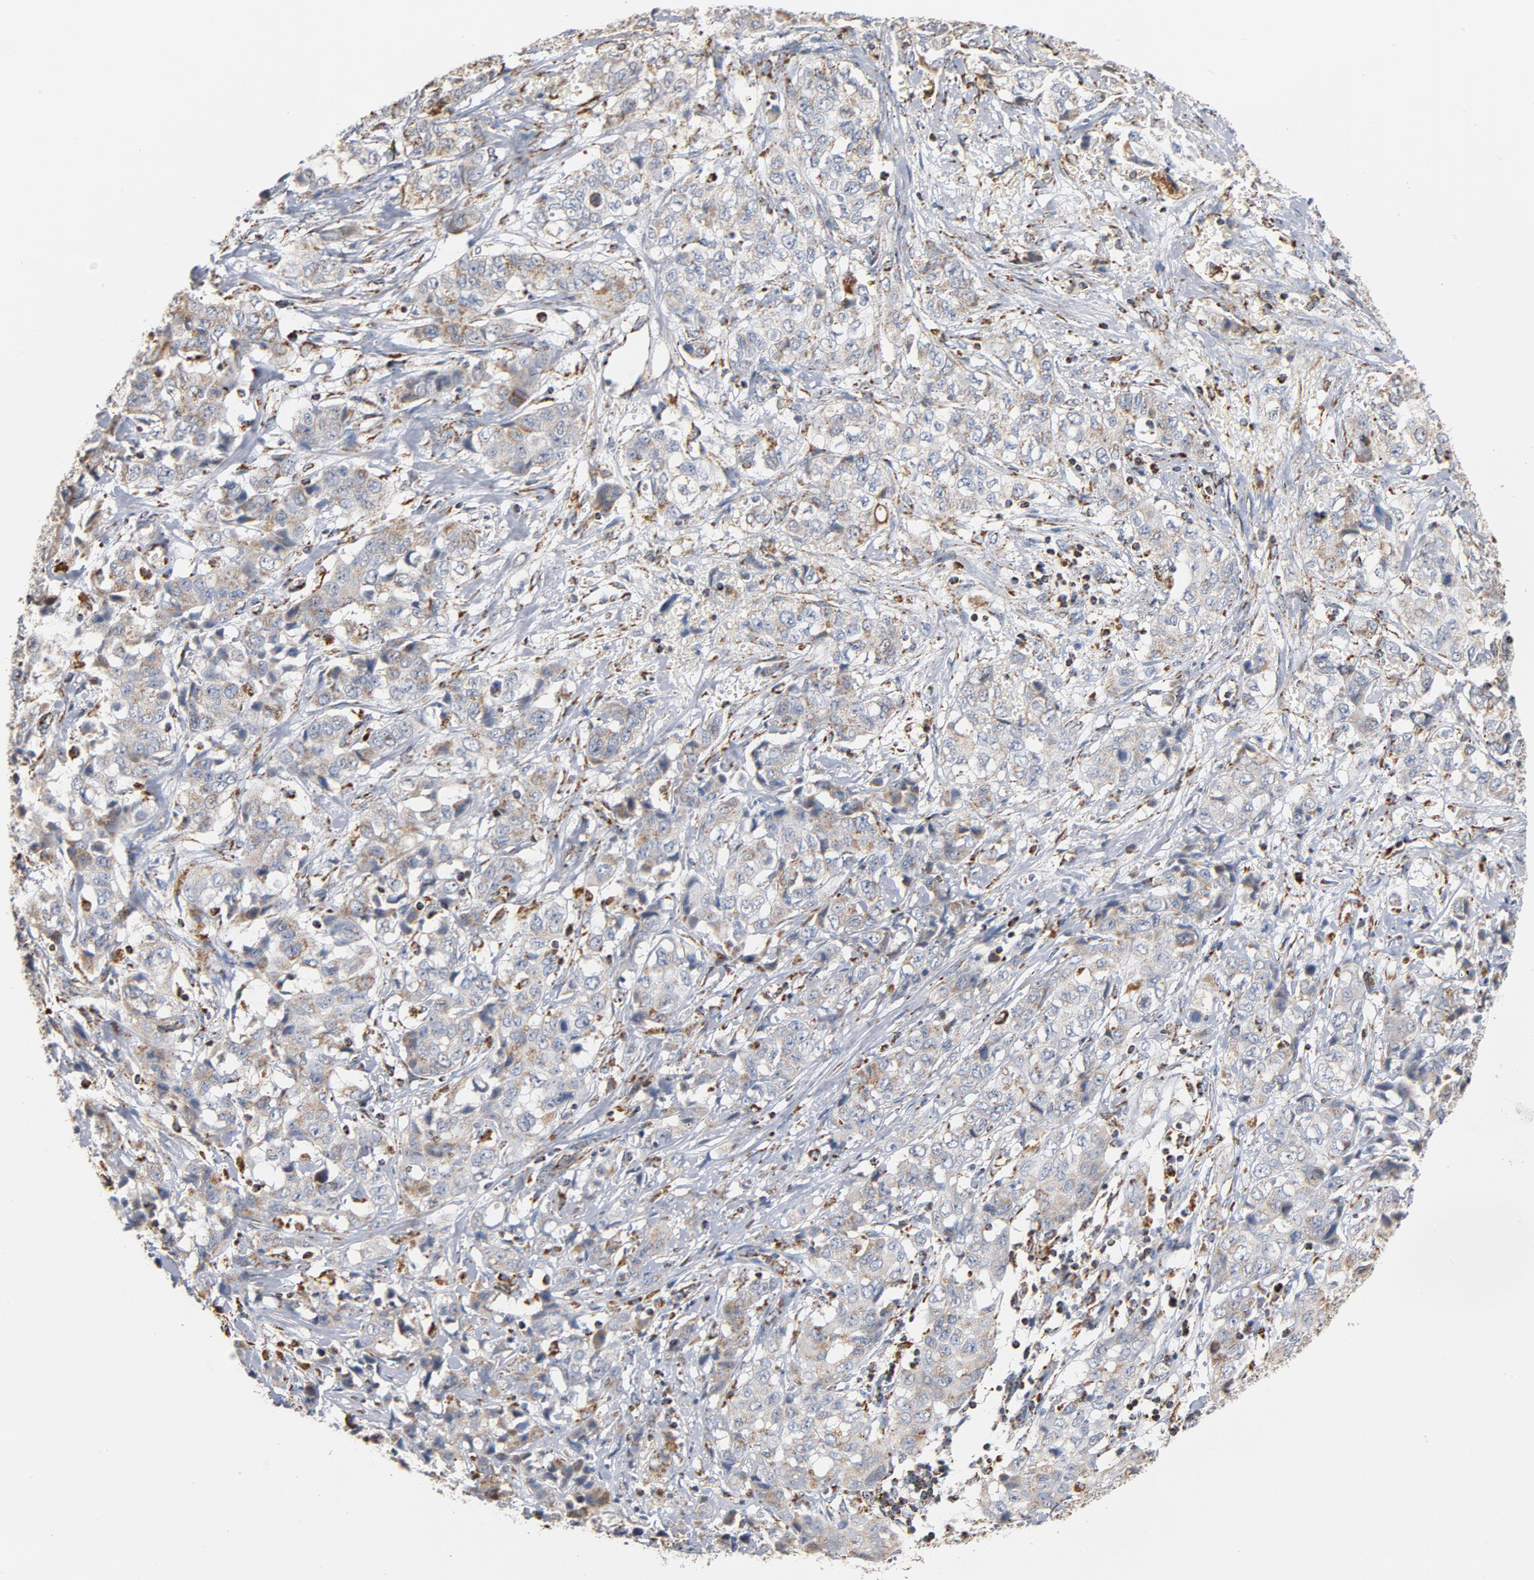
{"staining": {"intensity": "weak", "quantity": "25%-75%", "location": "cytoplasmic/membranous"}, "tissue": "stomach cancer", "cell_type": "Tumor cells", "image_type": "cancer", "snomed": [{"axis": "morphology", "description": "Adenocarcinoma, NOS"}, {"axis": "topography", "description": "Stomach"}], "caption": "A brown stain shows weak cytoplasmic/membranous positivity of a protein in stomach adenocarcinoma tumor cells.", "gene": "NDUFS4", "patient": {"sex": "male", "age": 48}}